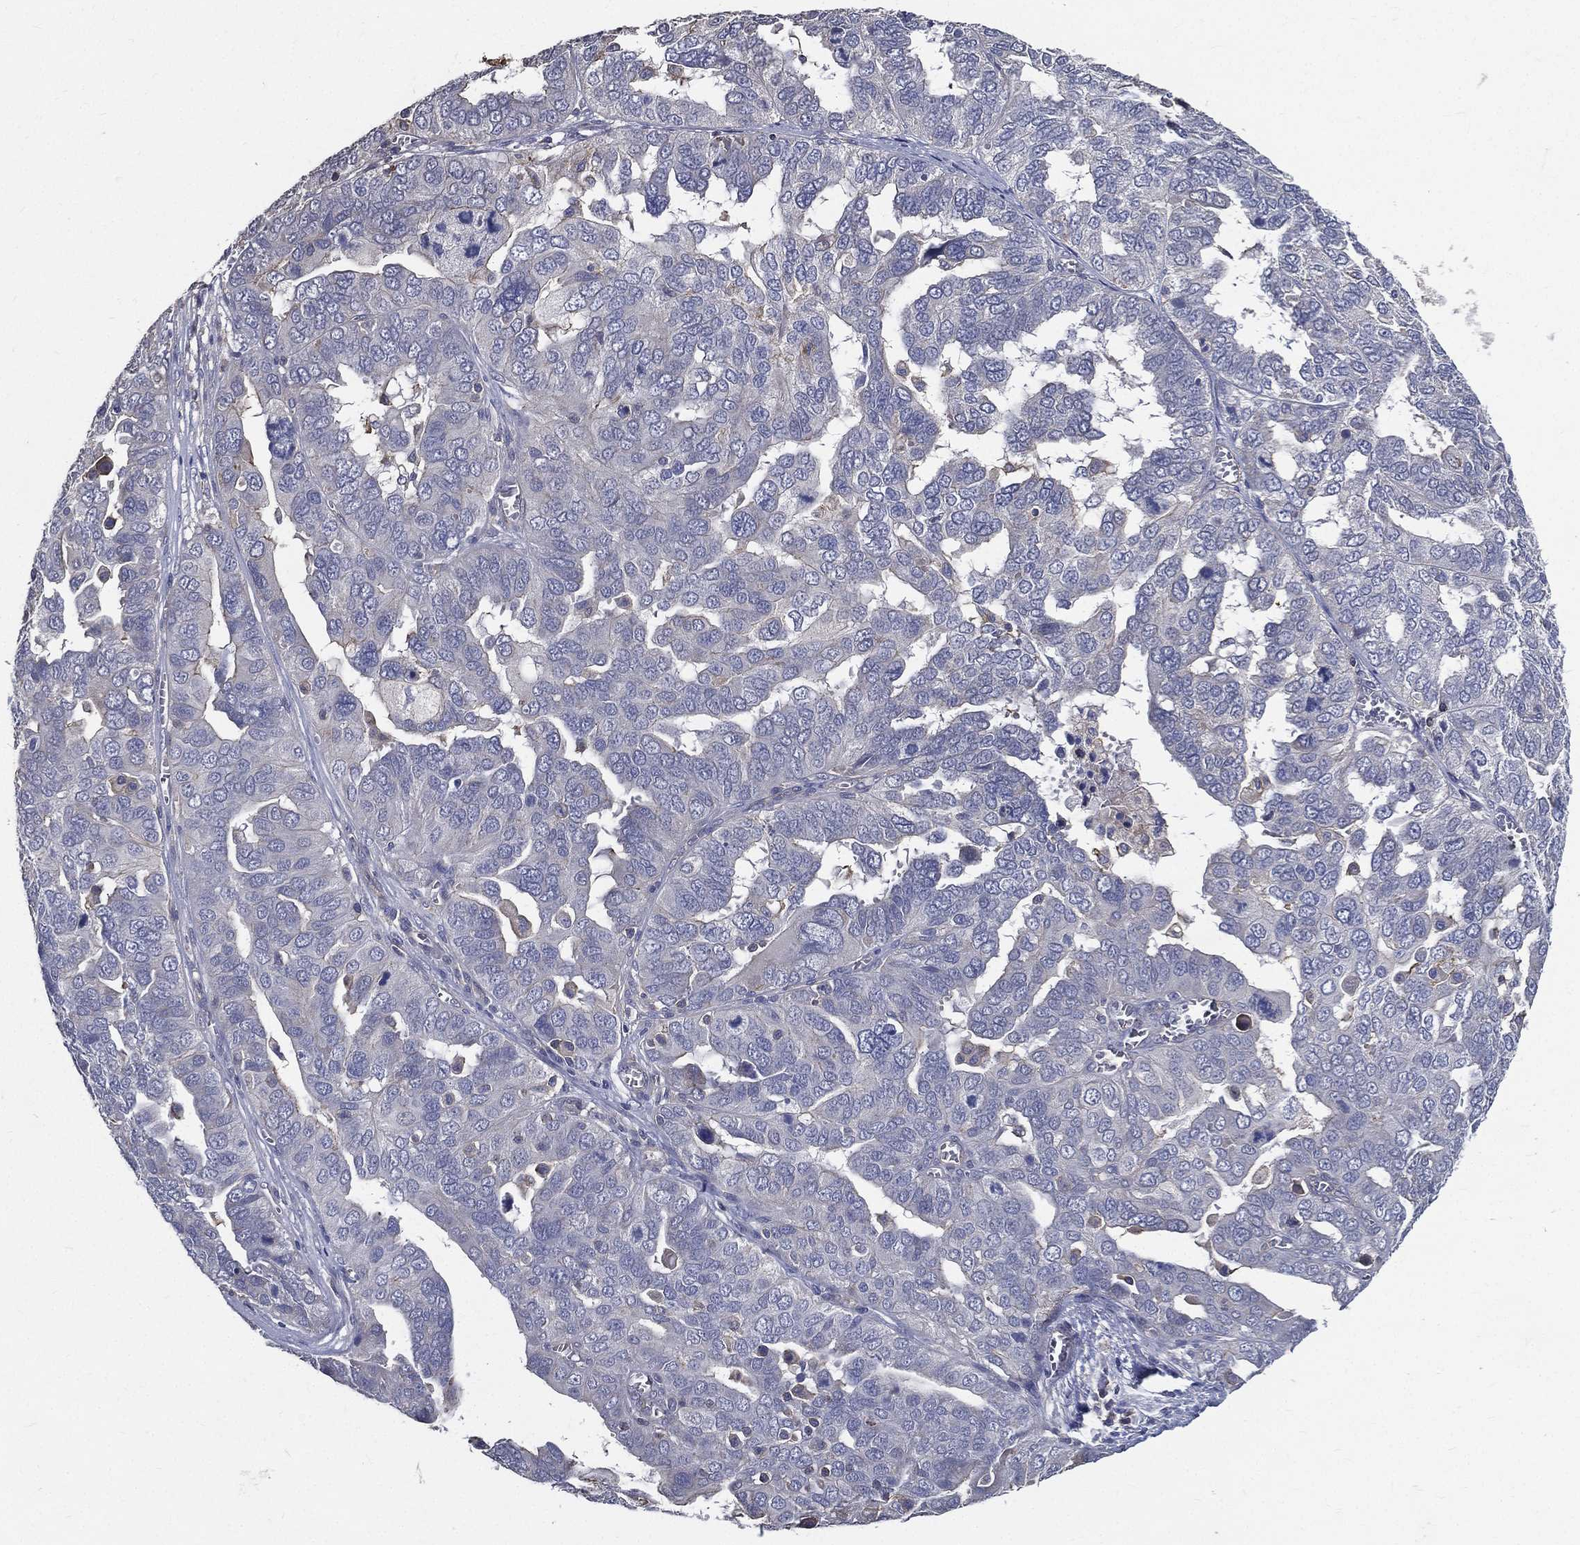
{"staining": {"intensity": "negative", "quantity": "none", "location": "none"}, "tissue": "ovarian cancer", "cell_type": "Tumor cells", "image_type": "cancer", "snomed": [{"axis": "morphology", "description": "Carcinoma, endometroid"}, {"axis": "topography", "description": "Soft tissue"}, {"axis": "topography", "description": "Ovary"}], "caption": "This is an immunohistochemistry image of human ovarian endometroid carcinoma. There is no staining in tumor cells.", "gene": "SERPINB2", "patient": {"sex": "female", "age": 52}}